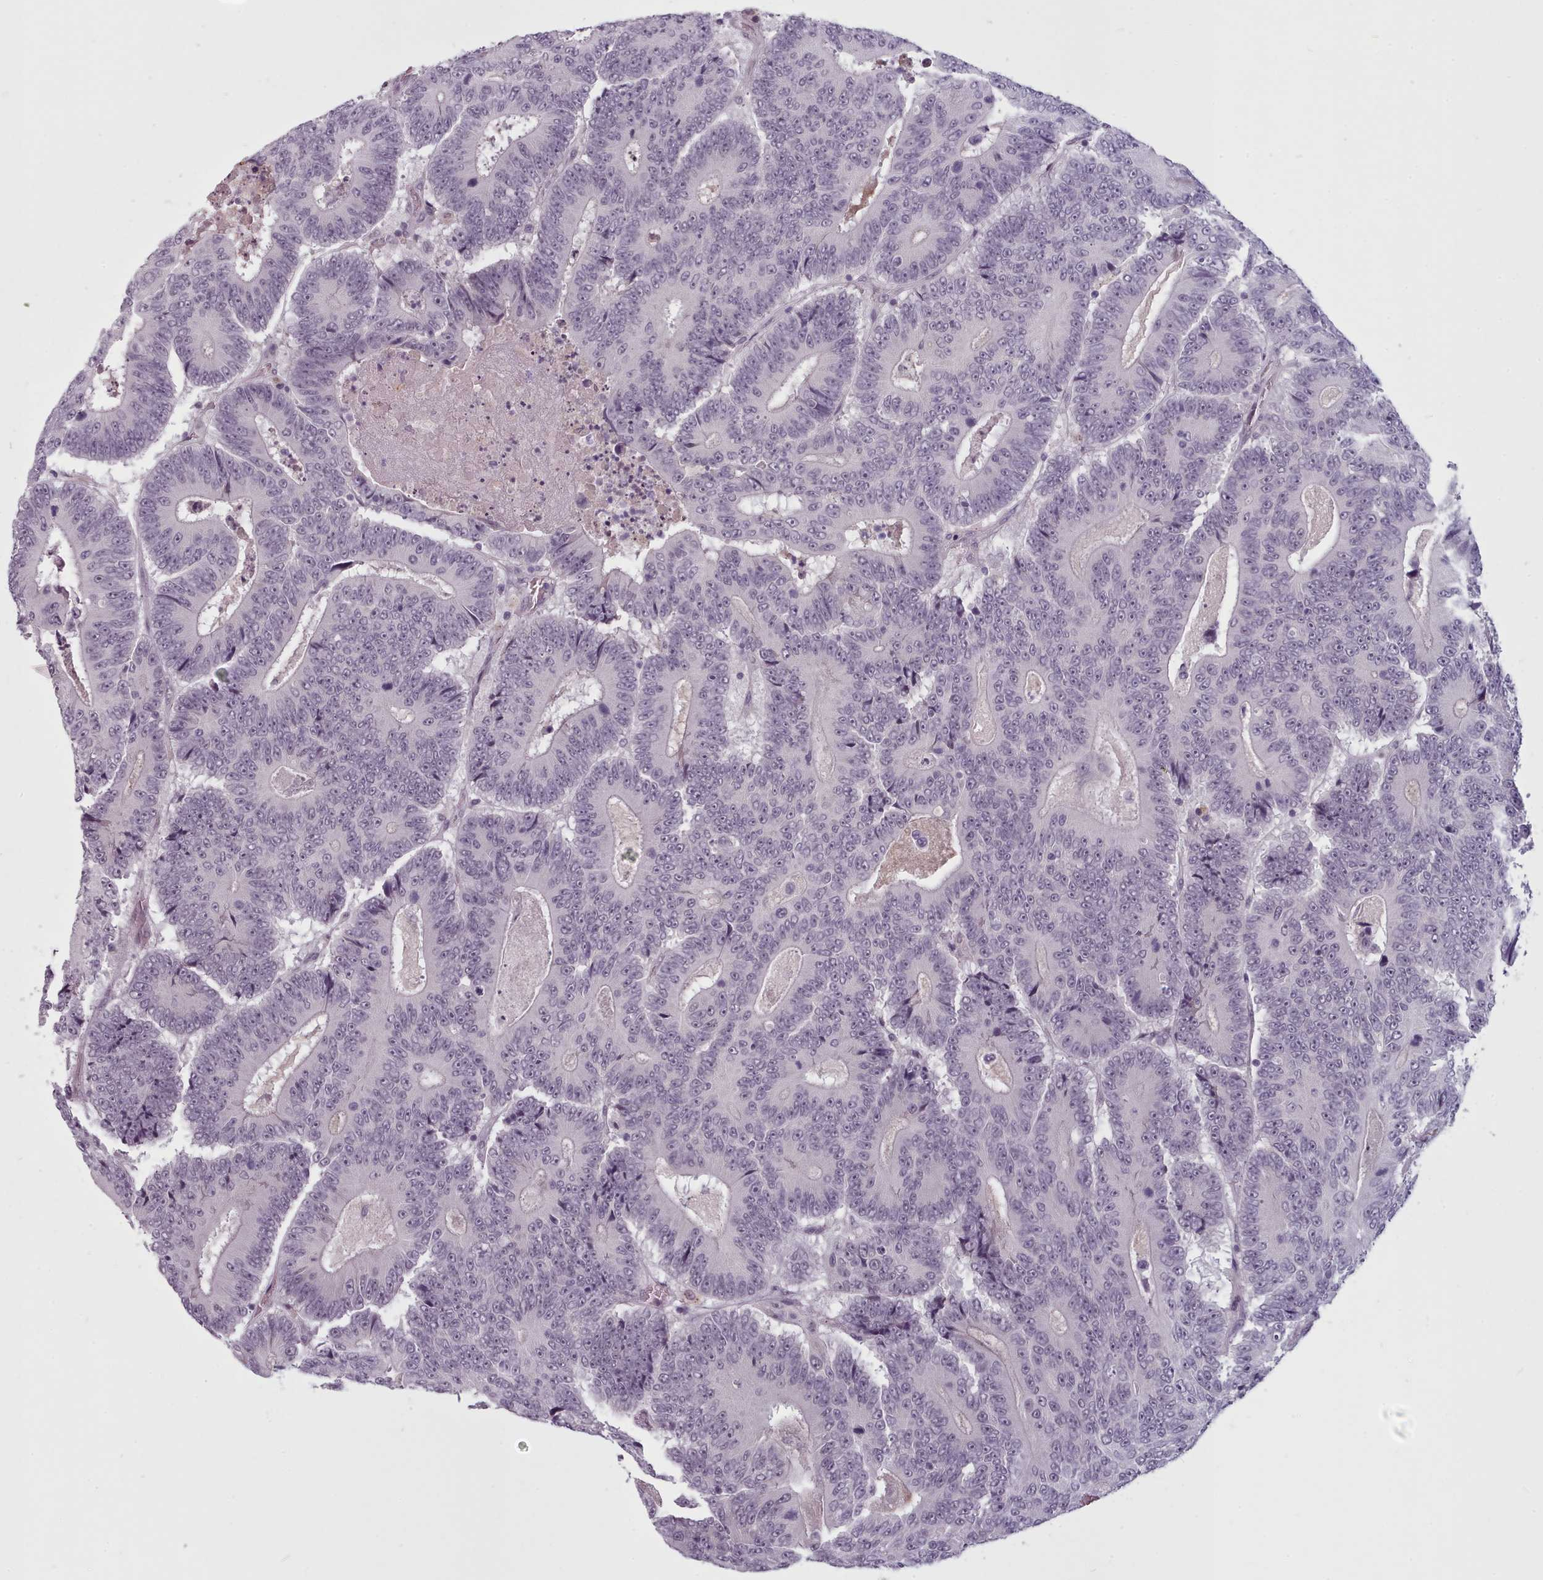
{"staining": {"intensity": "negative", "quantity": "none", "location": "none"}, "tissue": "colorectal cancer", "cell_type": "Tumor cells", "image_type": "cancer", "snomed": [{"axis": "morphology", "description": "Adenocarcinoma, NOS"}, {"axis": "topography", "description": "Colon"}], "caption": "Tumor cells show no significant positivity in colorectal cancer.", "gene": "PBX4", "patient": {"sex": "male", "age": 83}}